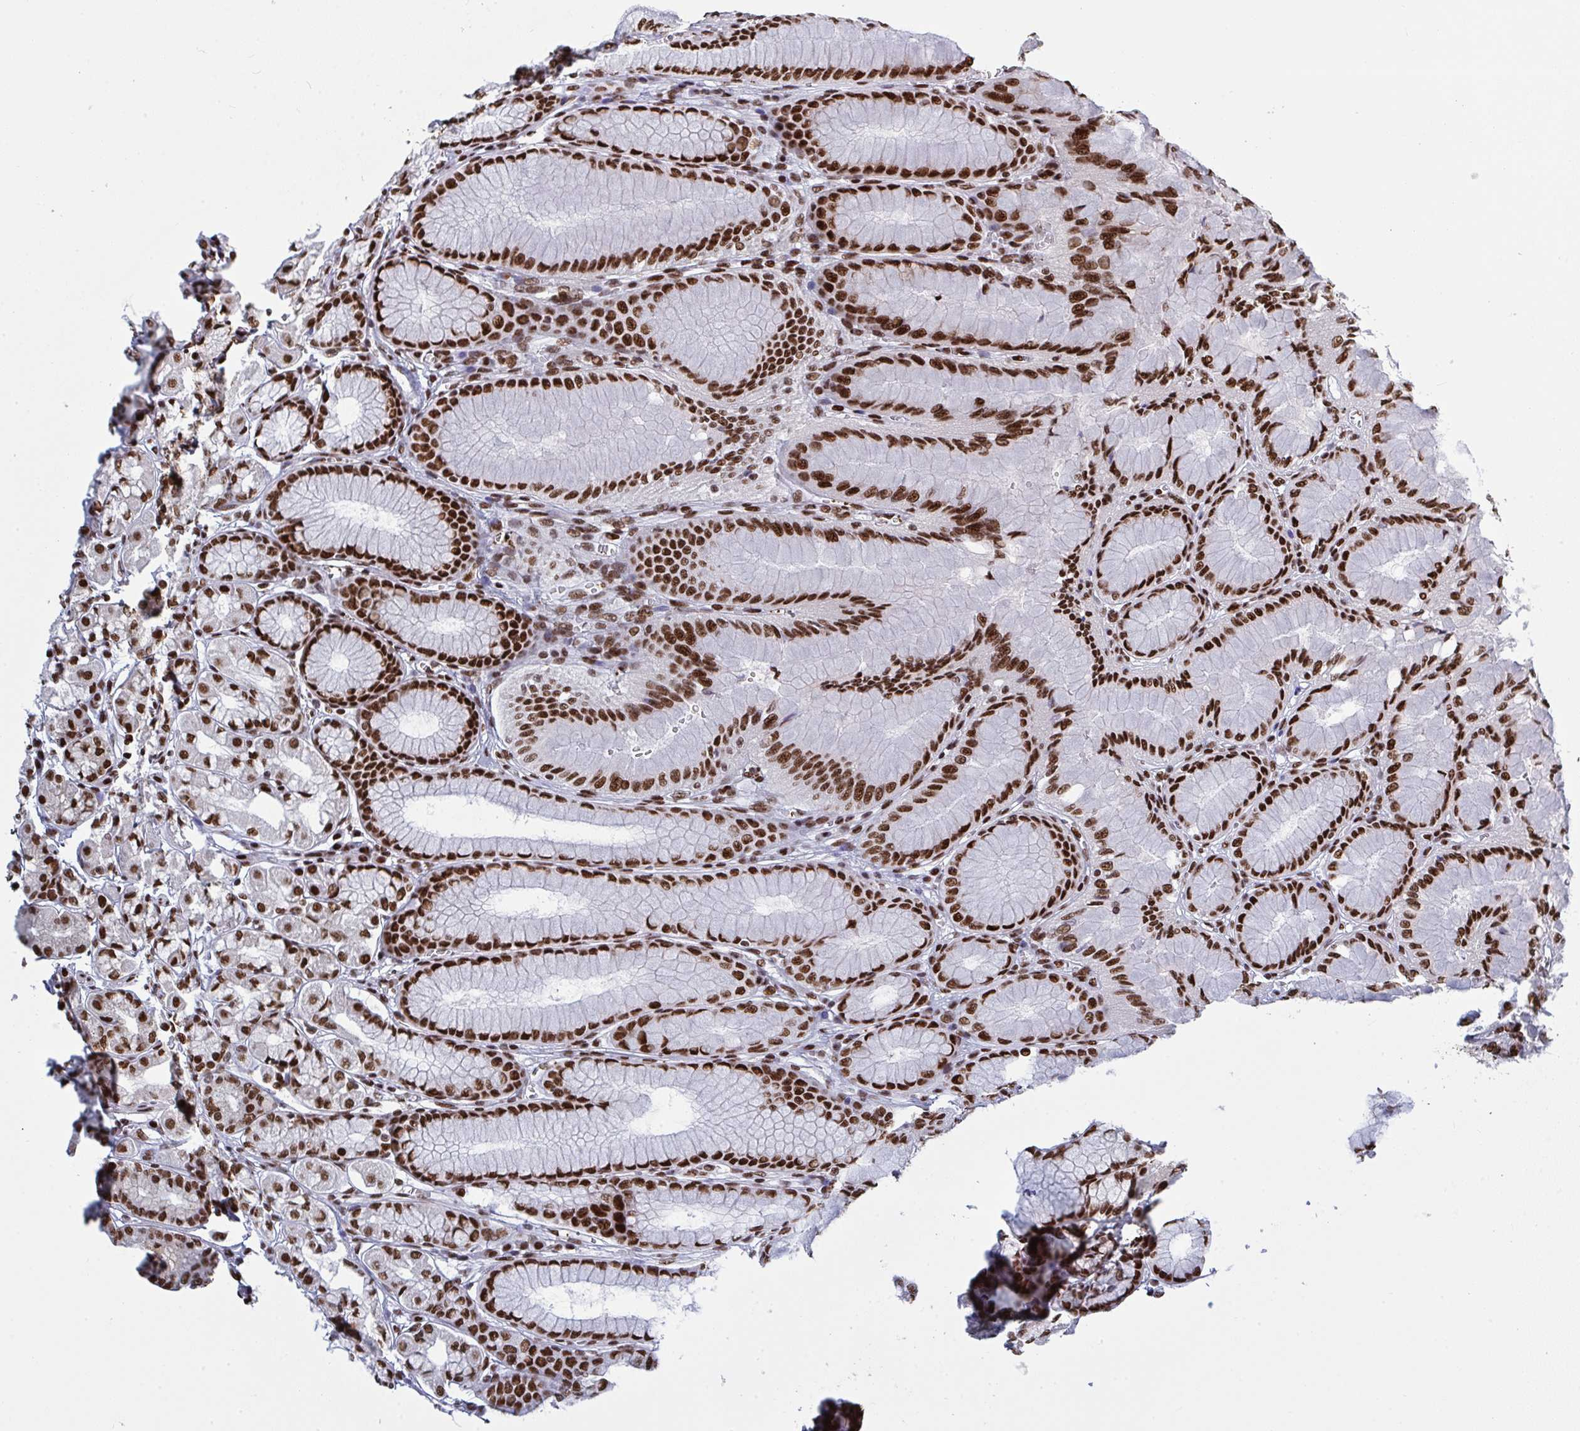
{"staining": {"intensity": "strong", "quantity": ">75%", "location": "nuclear"}, "tissue": "stomach", "cell_type": "Glandular cells", "image_type": "normal", "snomed": [{"axis": "morphology", "description": "Normal tissue, NOS"}, {"axis": "topography", "description": "Stomach"}, {"axis": "topography", "description": "Stomach, lower"}], "caption": "Immunohistochemical staining of normal human stomach shows high levels of strong nuclear positivity in approximately >75% of glandular cells. The staining was performed using DAB, with brown indicating positive protein expression. Nuclei are stained blue with hematoxylin.", "gene": "ZNF607", "patient": {"sex": "male", "age": 76}}